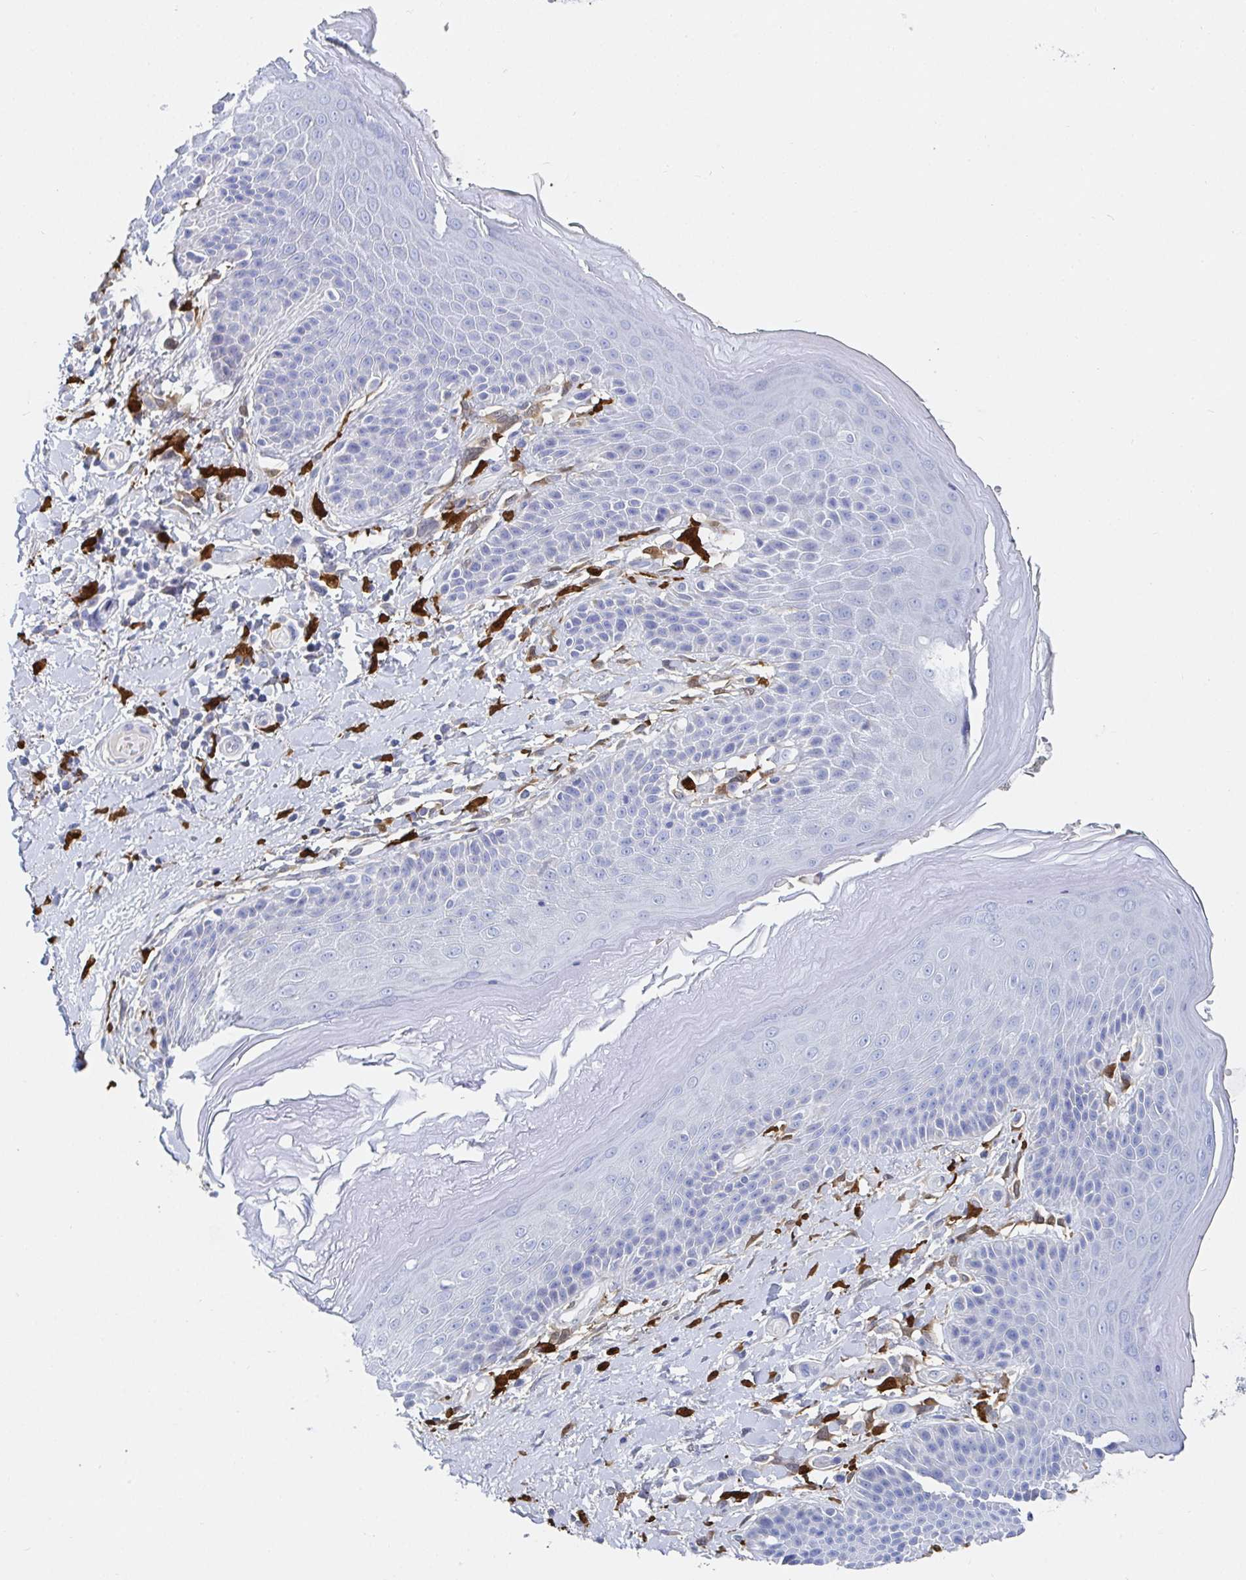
{"staining": {"intensity": "negative", "quantity": "none", "location": "none"}, "tissue": "skin", "cell_type": "Epidermal cells", "image_type": "normal", "snomed": [{"axis": "morphology", "description": "Normal tissue, NOS"}, {"axis": "topography", "description": "Anal"}, {"axis": "topography", "description": "Peripheral nerve tissue"}], "caption": "Benign skin was stained to show a protein in brown. There is no significant expression in epidermal cells. (Brightfield microscopy of DAB immunohistochemistry (IHC) at high magnification).", "gene": "OR2A1", "patient": {"sex": "male", "age": 51}}